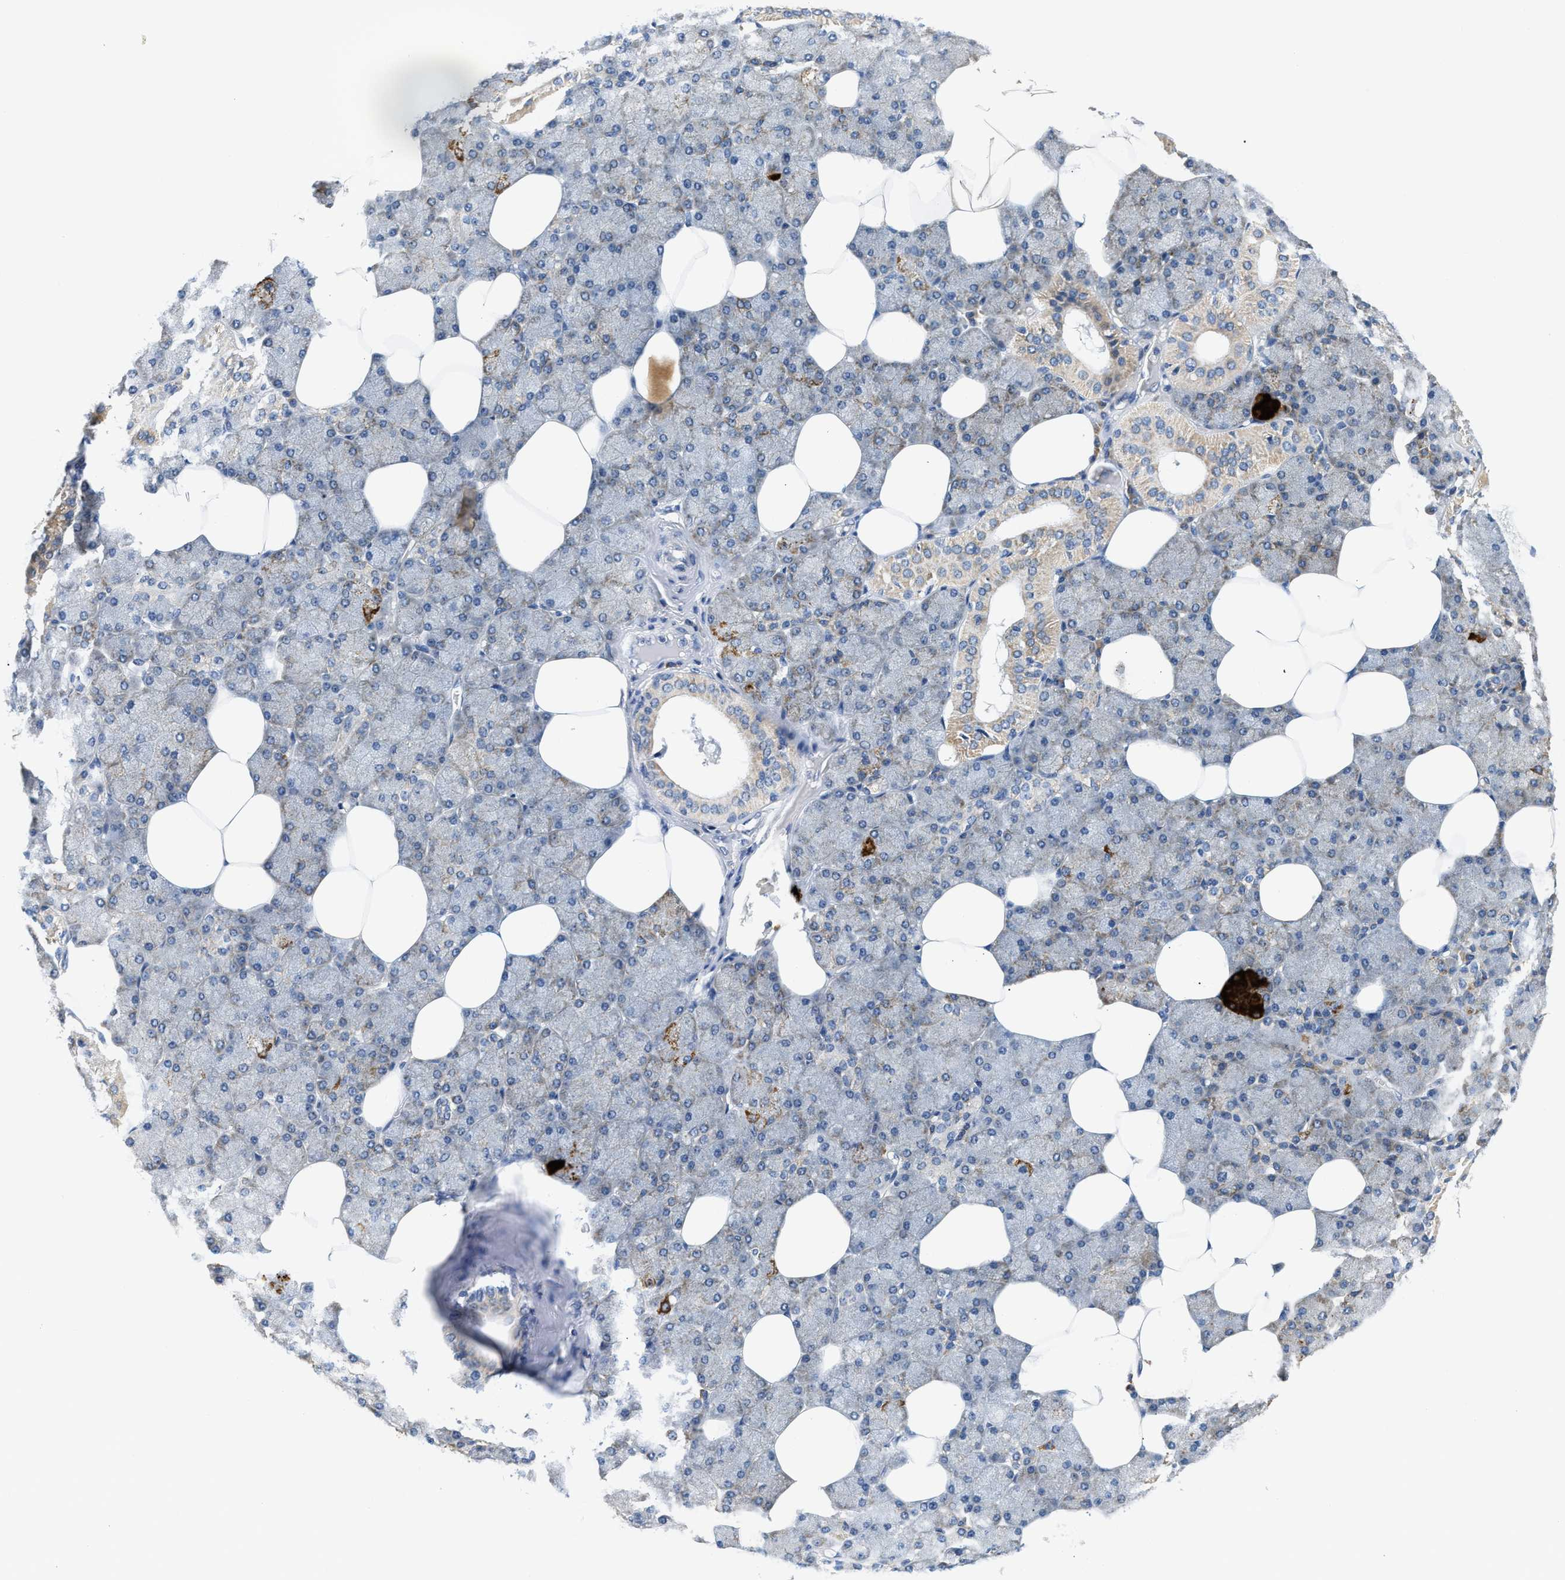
{"staining": {"intensity": "moderate", "quantity": "25%-75%", "location": "cytoplasmic/membranous"}, "tissue": "salivary gland", "cell_type": "Glandular cells", "image_type": "normal", "snomed": [{"axis": "morphology", "description": "Normal tissue, NOS"}, {"axis": "topography", "description": "Salivary gland"}], "caption": "A micrograph of salivary gland stained for a protein shows moderate cytoplasmic/membranous brown staining in glandular cells.", "gene": "HDHD3", "patient": {"sex": "male", "age": 62}}